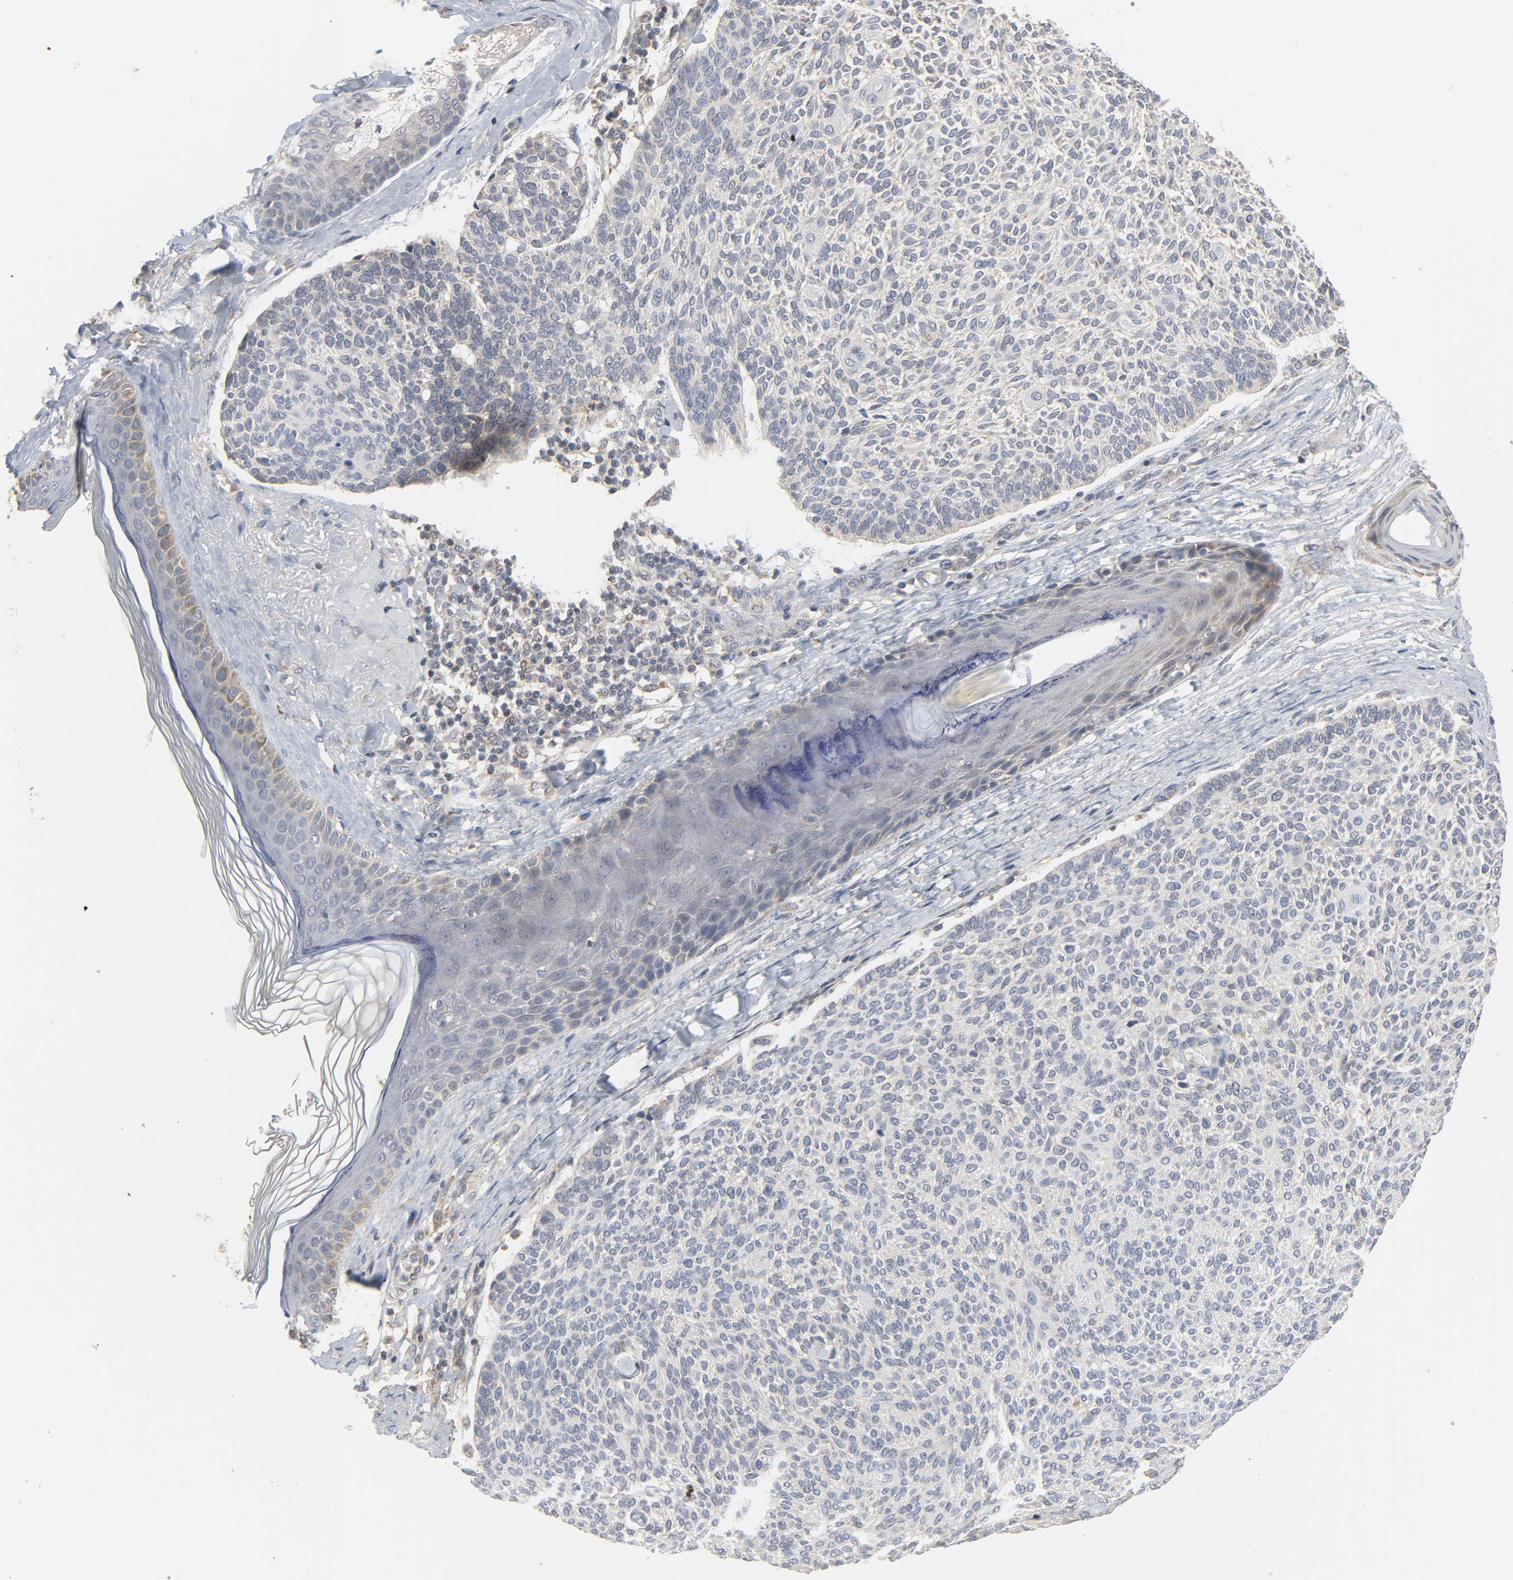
{"staining": {"intensity": "negative", "quantity": "none", "location": "none"}, "tissue": "skin cancer", "cell_type": "Tumor cells", "image_type": "cancer", "snomed": [{"axis": "morphology", "description": "Normal tissue, NOS"}, {"axis": "morphology", "description": "Basal cell carcinoma"}, {"axis": "topography", "description": "Skin"}], "caption": "Immunohistochemical staining of human skin cancer exhibits no significant staining in tumor cells. (DAB immunohistochemistry visualized using brightfield microscopy, high magnification).", "gene": "C14orf119", "patient": {"sex": "female", "age": 70}}